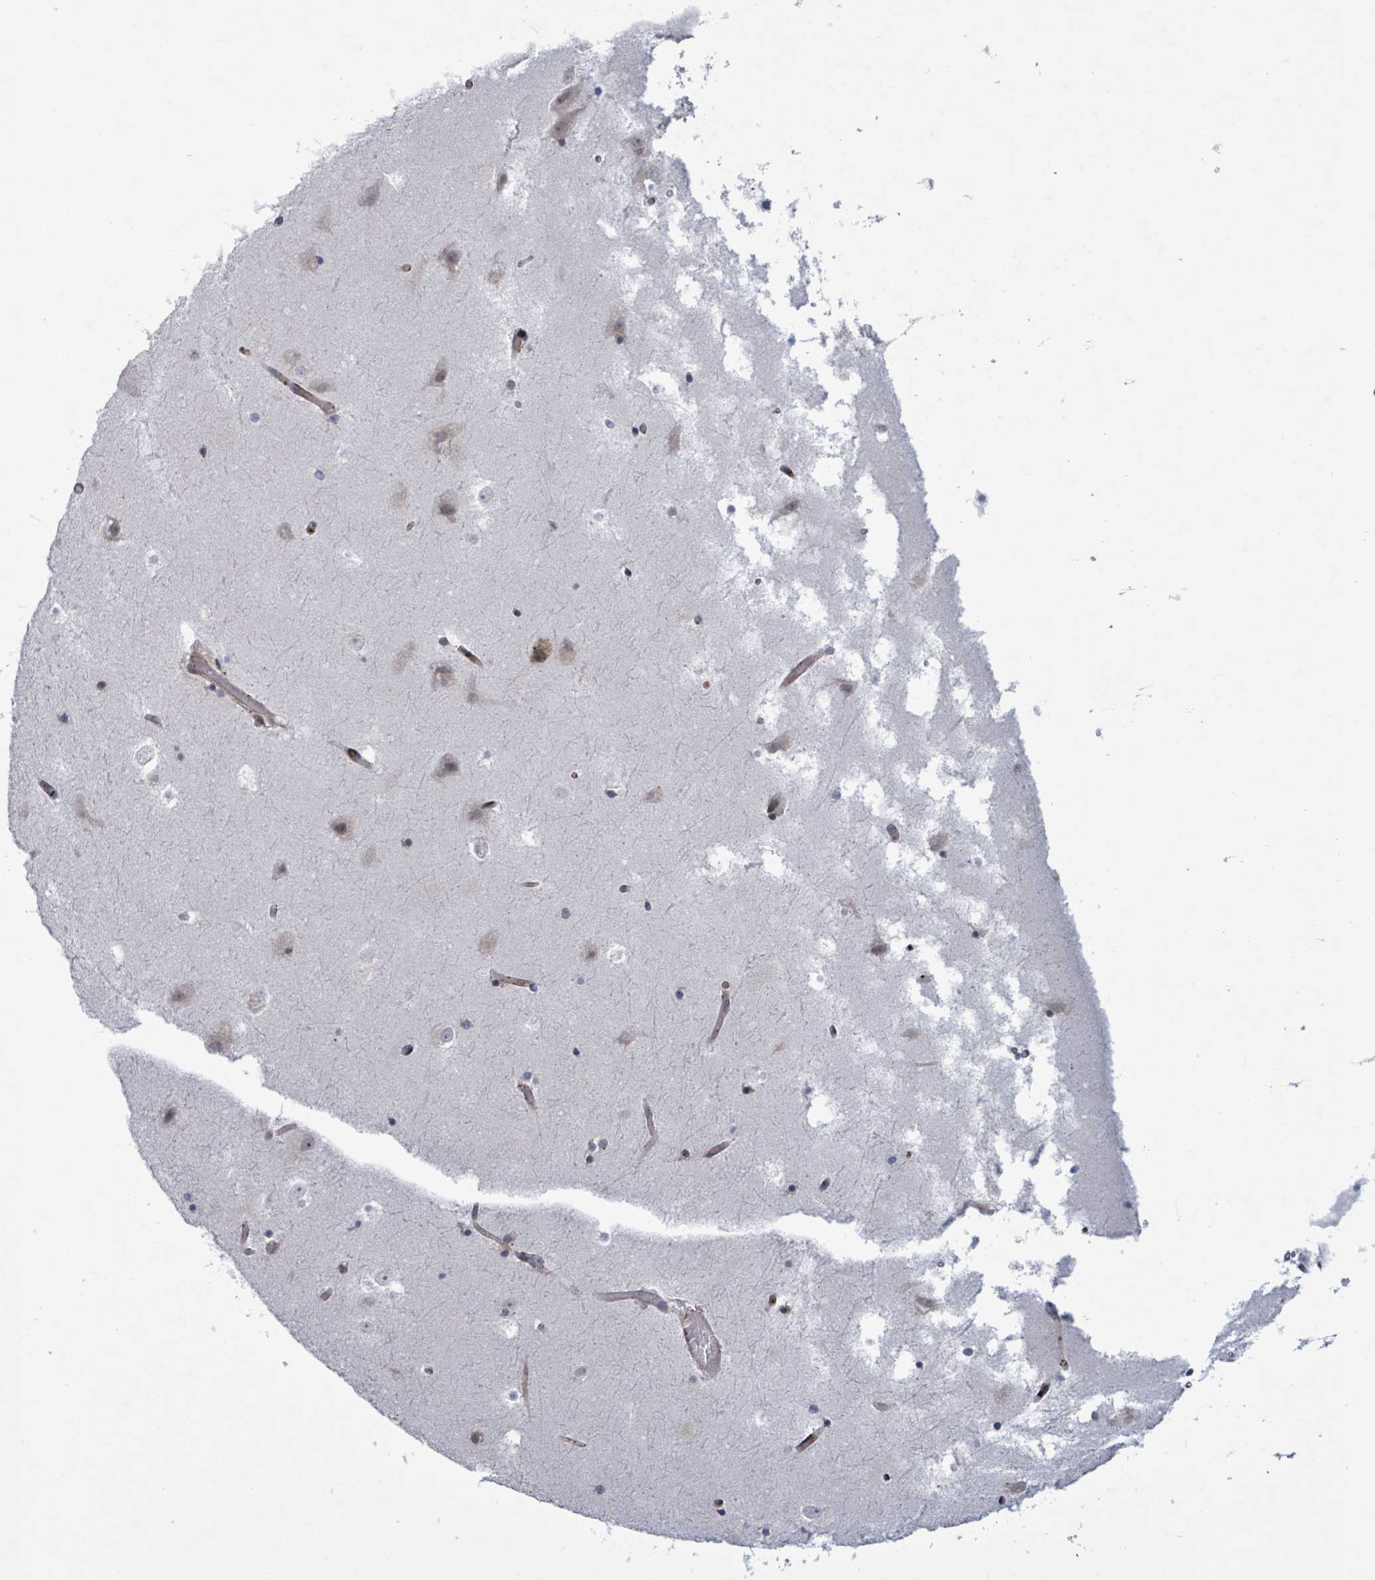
{"staining": {"intensity": "negative", "quantity": "none", "location": "none"}, "tissue": "hippocampus", "cell_type": "Glial cells", "image_type": "normal", "snomed": [{"axis": "morphology", "description": "Normal tissue, NOS"}, {"axis": "topography", "description": "Hippocampus"}], "caption": "This micrograph is of unremarkable hippocampus stained with immunohistochemistry (IHC) to label a protein in brown with the nuclei are counter-stained blue. There is no expression in glial cells.", "gene": "TUSC1", "patient": {"sex": "female", "age": 52}}